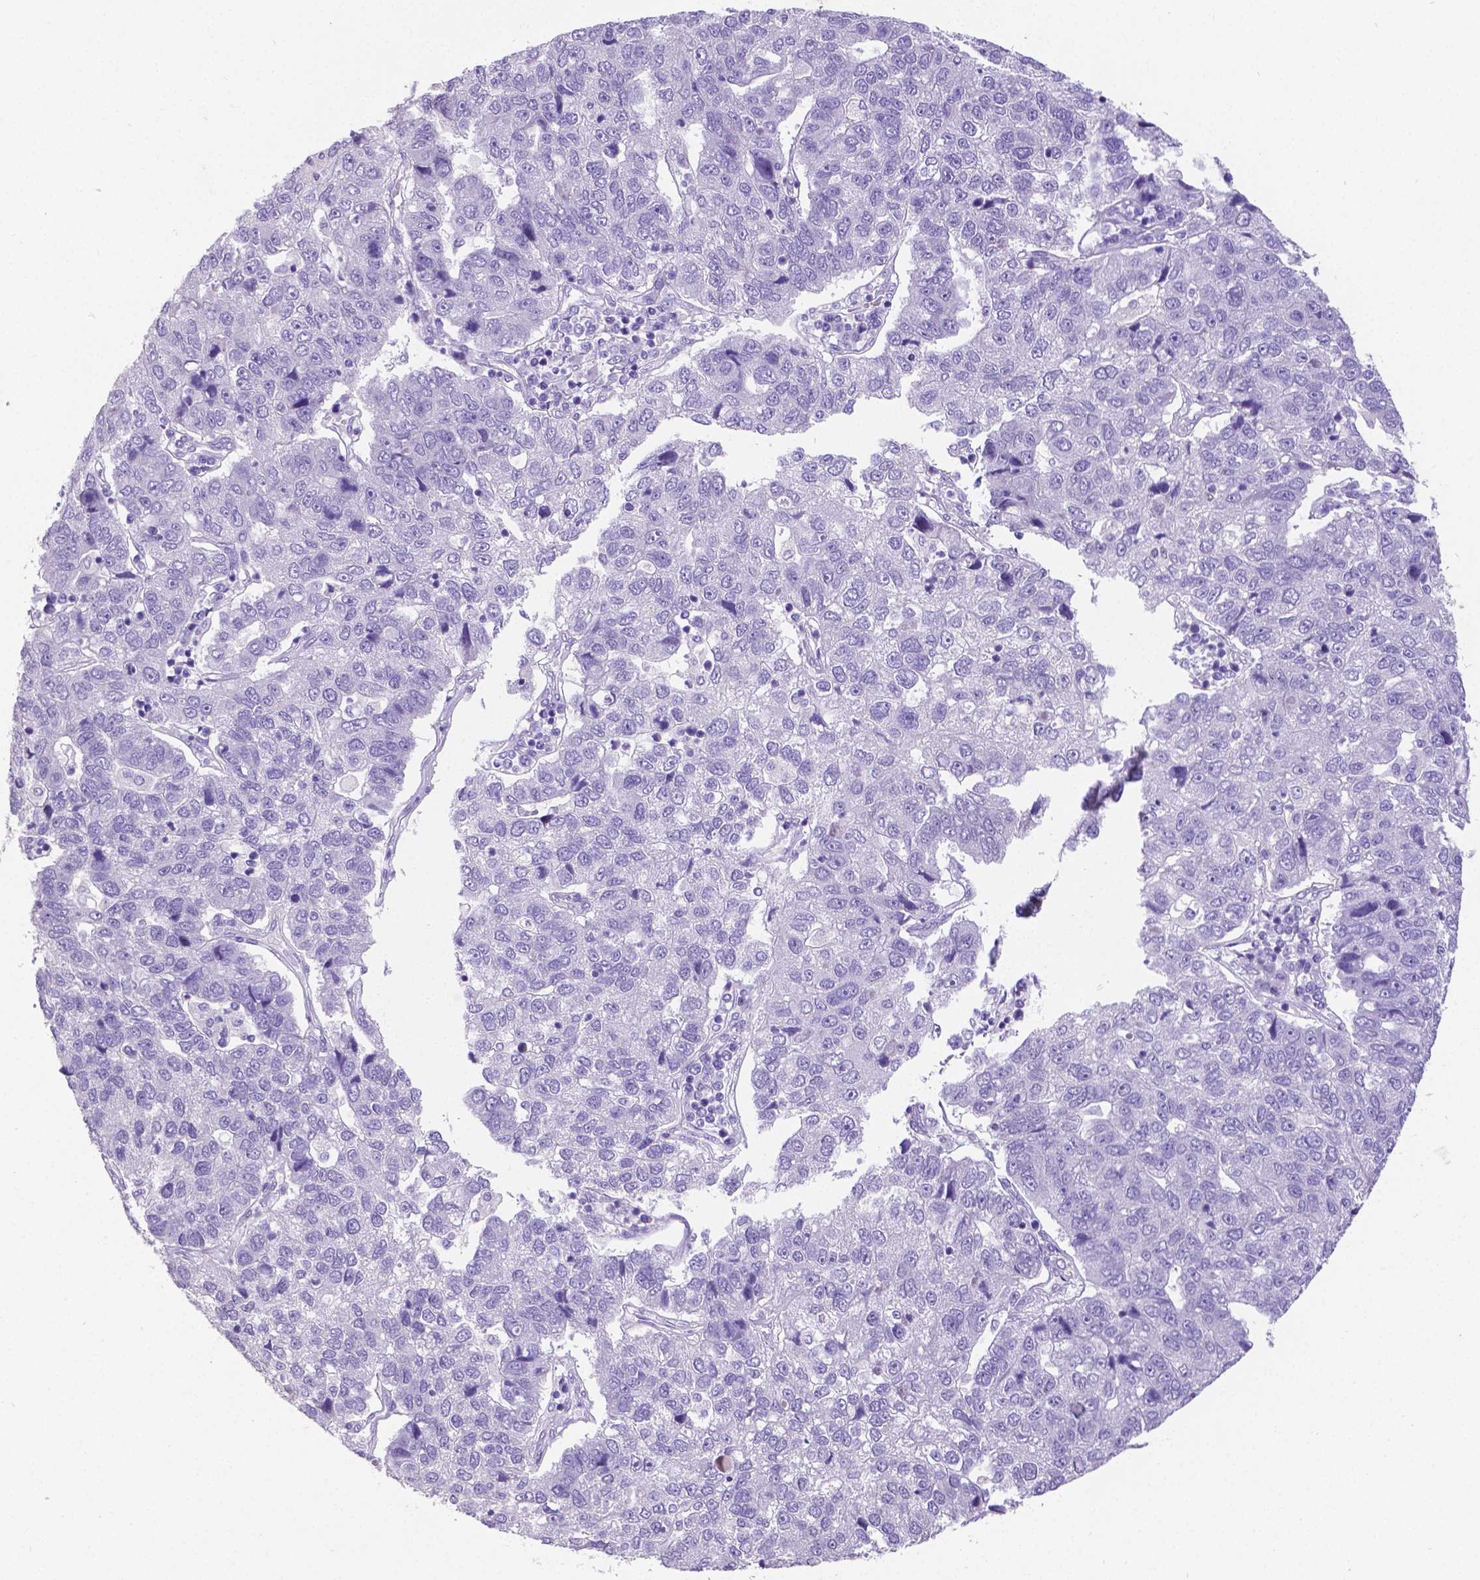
{"staining": {"intensity": "negative", "quantity": "none", "location": "none"}, "tissue": "pancreatic cancer", "cell_type": "Tumor cells", "image_type": "cancer", "snomed": [{"axis": "morphology", "description": "Adenocarcinoma, NOS"}, {"axis": "topography", "description": "Pancreas"}], "caption": "Immunohistochemical staining of adenocarcinoma (pancreatic) exhibits no significant positivity in tumor cells.", "gene": "SATB2", "patient": {"sex": "female", "age": 61}}